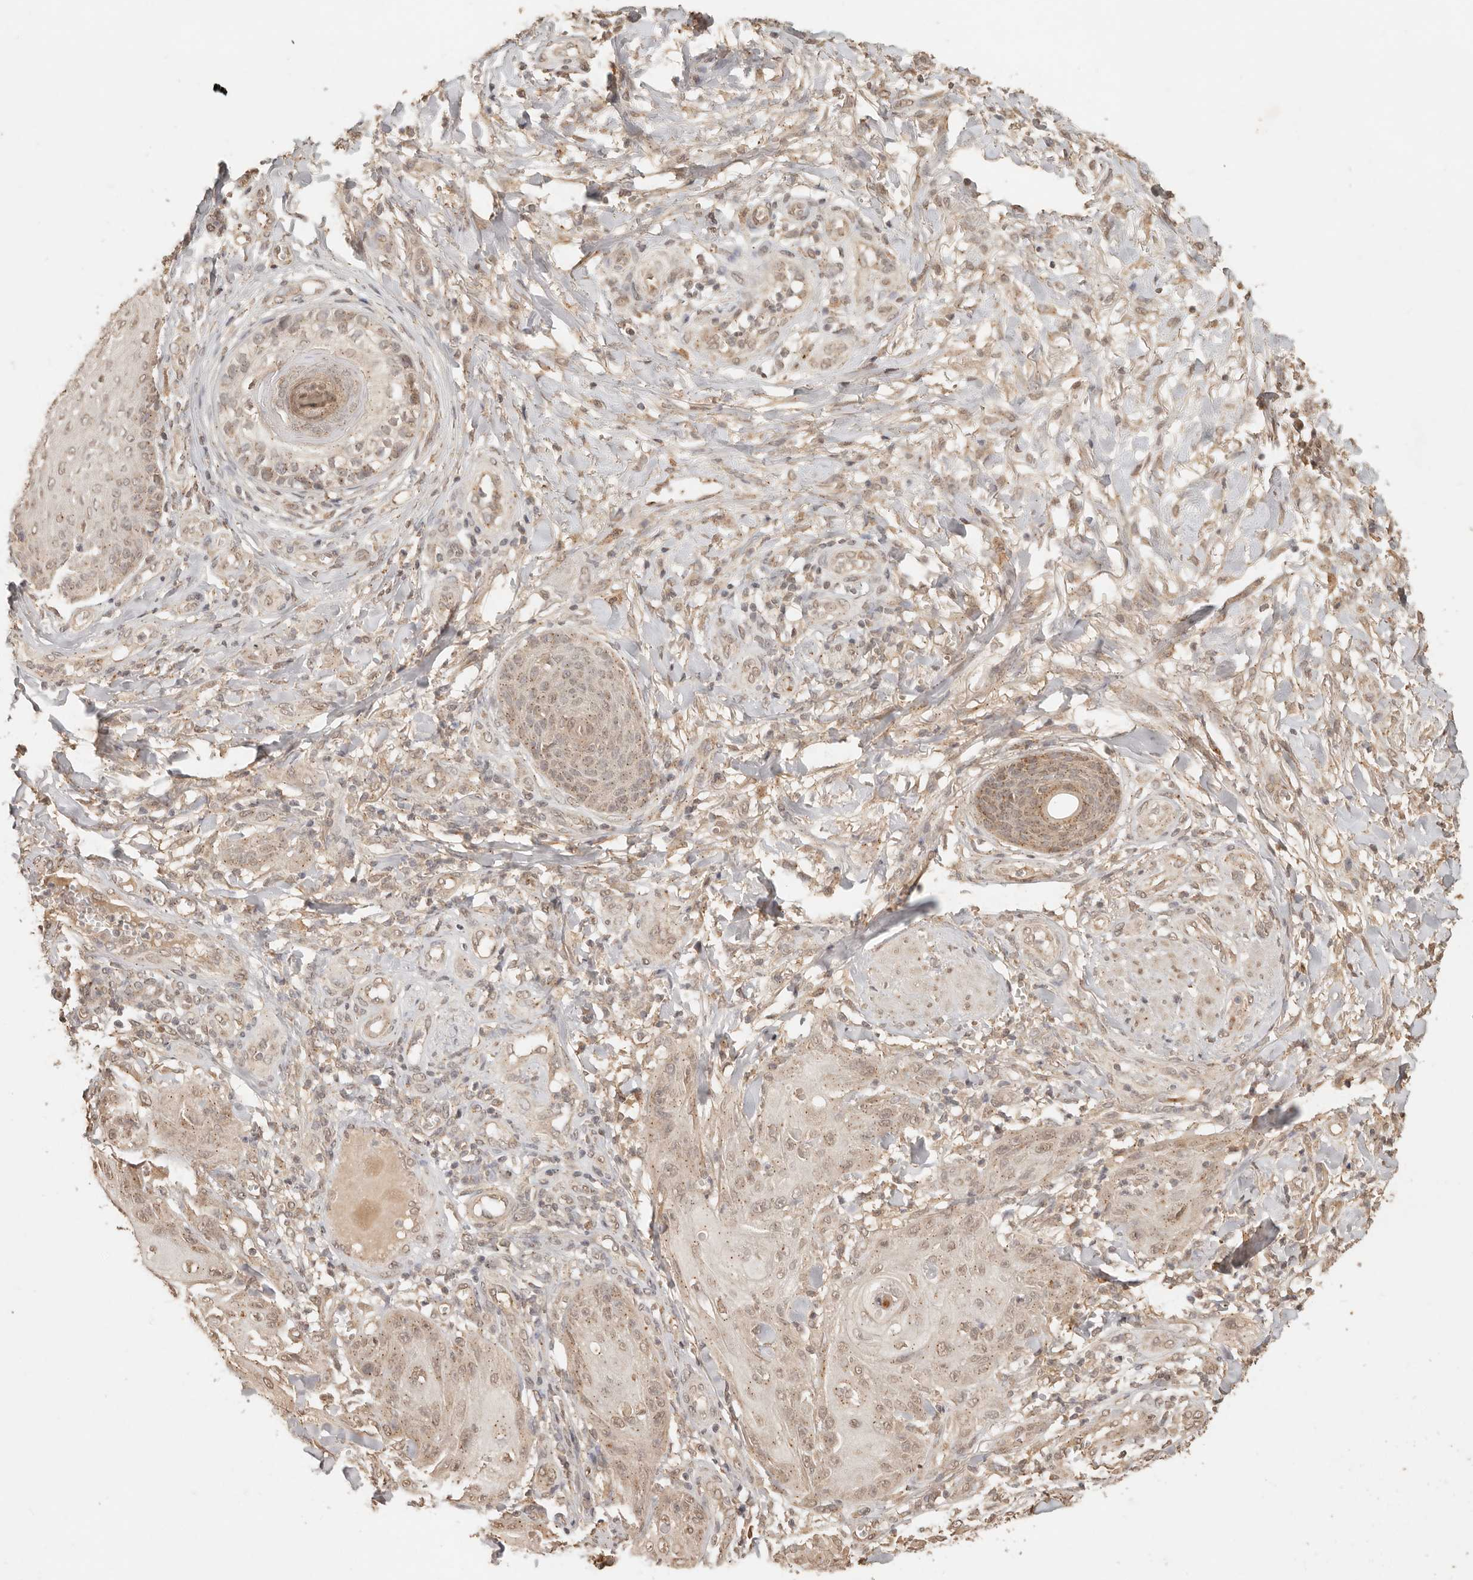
{"staining": {"intensity": "weak", "quantity": "25%-75%", "location": "cytoplasmic/membranous"}, "tissue": "skin cancer", "cell_type": "Tumor cells", "image_type": "cancer", "snomed": [{"axis": "morphology", "description": "Squamous cell carcinoma, NOS"}, {"axis": "topography", "description": "Skin"}], "caption": "IHC image of human skin cancer stained for a protein (brown), which exhibits low levels of weak cytoplasmic/membranous expression in approximately 25%-75% of tumor cells.", "gene": "LMO4", "patient": {"sex": "male", "age": 74}}